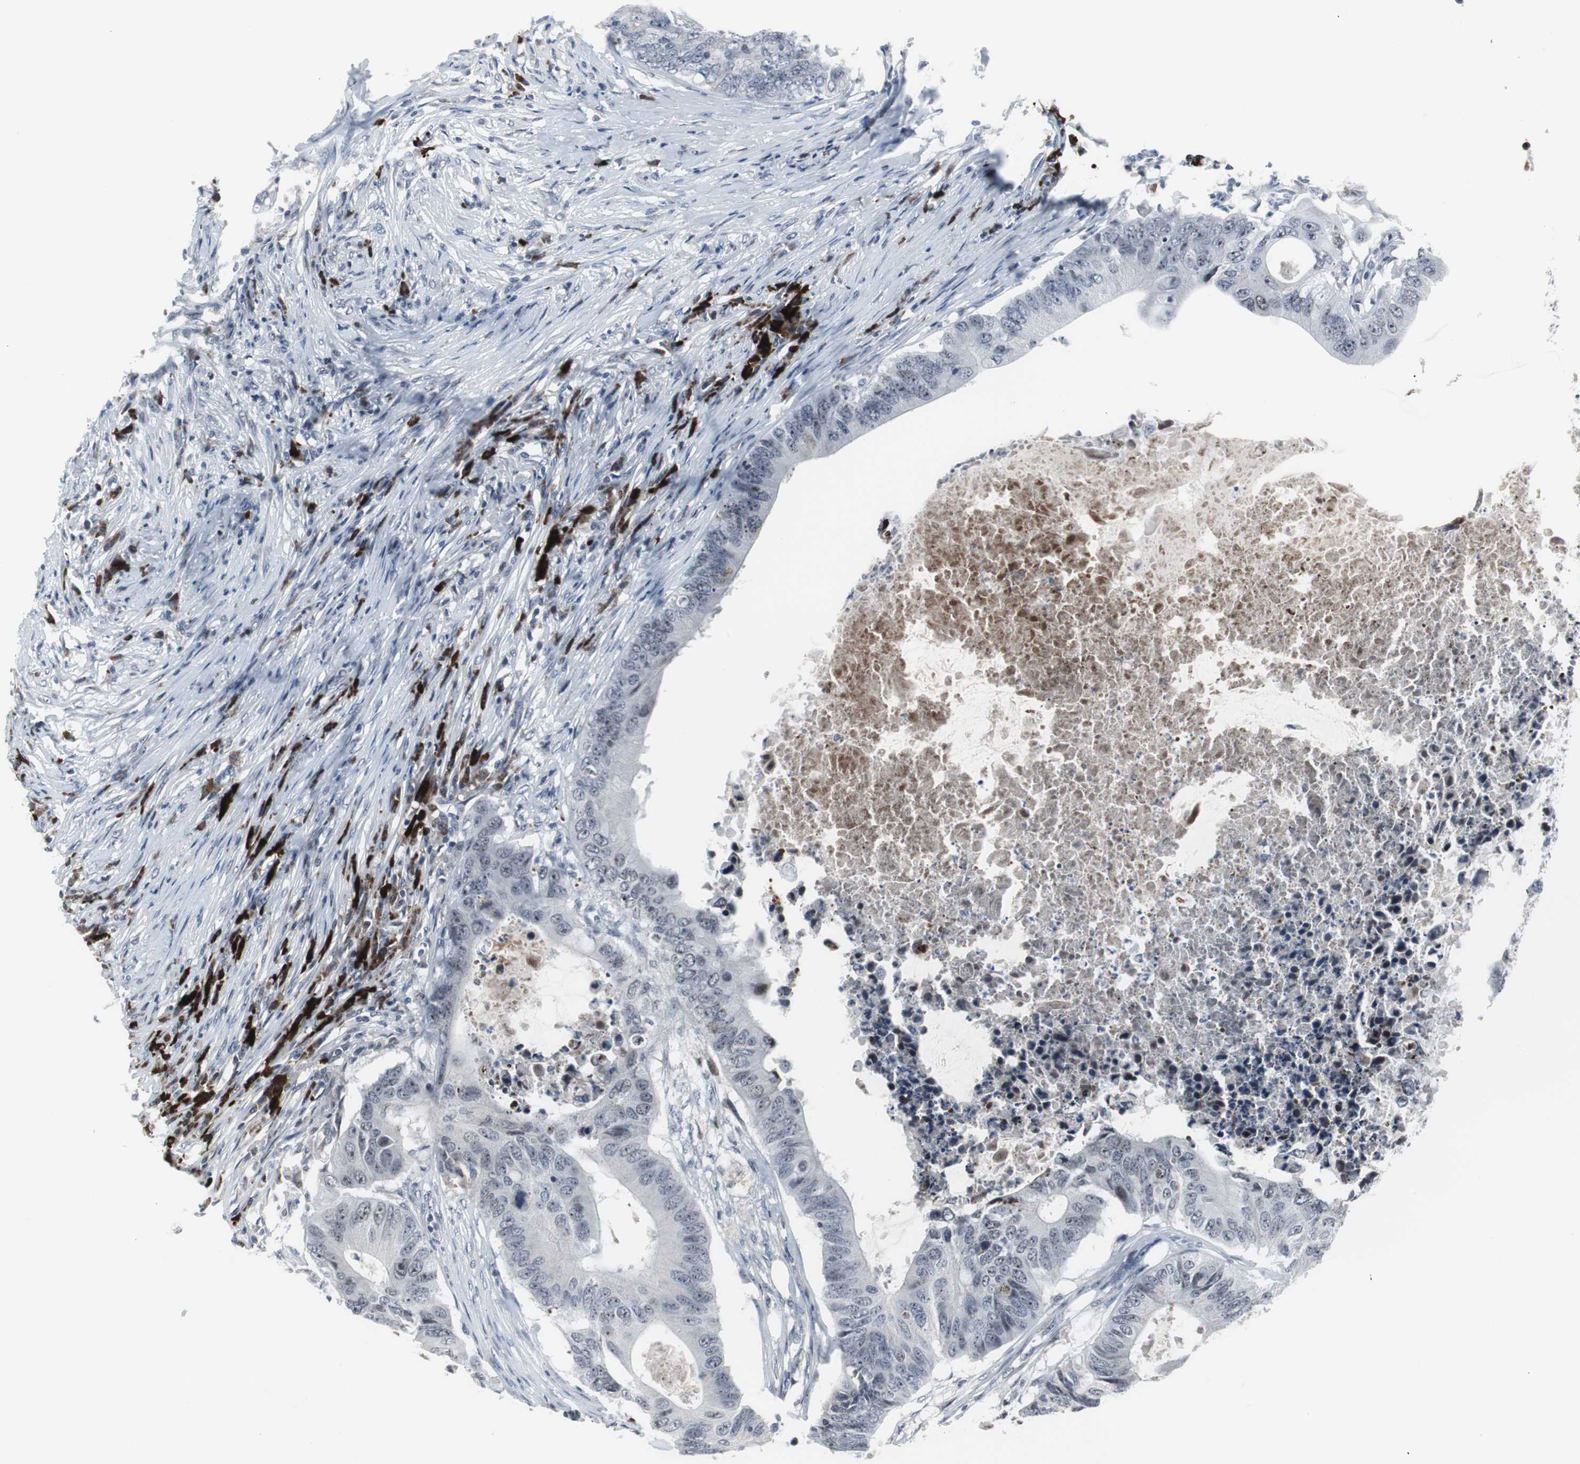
{"staining": {"intensity": "weak", "quantity": "25%-75%", "location": "nuclear"}, "tissue": "colorectal cancer", "cell_type": "Tumor cells", "image_type": "cancer", "snomed": [{"axis": "morphology", "description": "Adenocarcinoma, NOS"}, {"axis": "topography", "description": "Colon"}], "caption": "Colorectal adenocarcinoma stained for a protein (brown) exhibits weak nuclear positive staining in approximately 25%-75% of tumor cells.", "gene": "DOK1", "patient": {"sex": "male", "age": 71}}